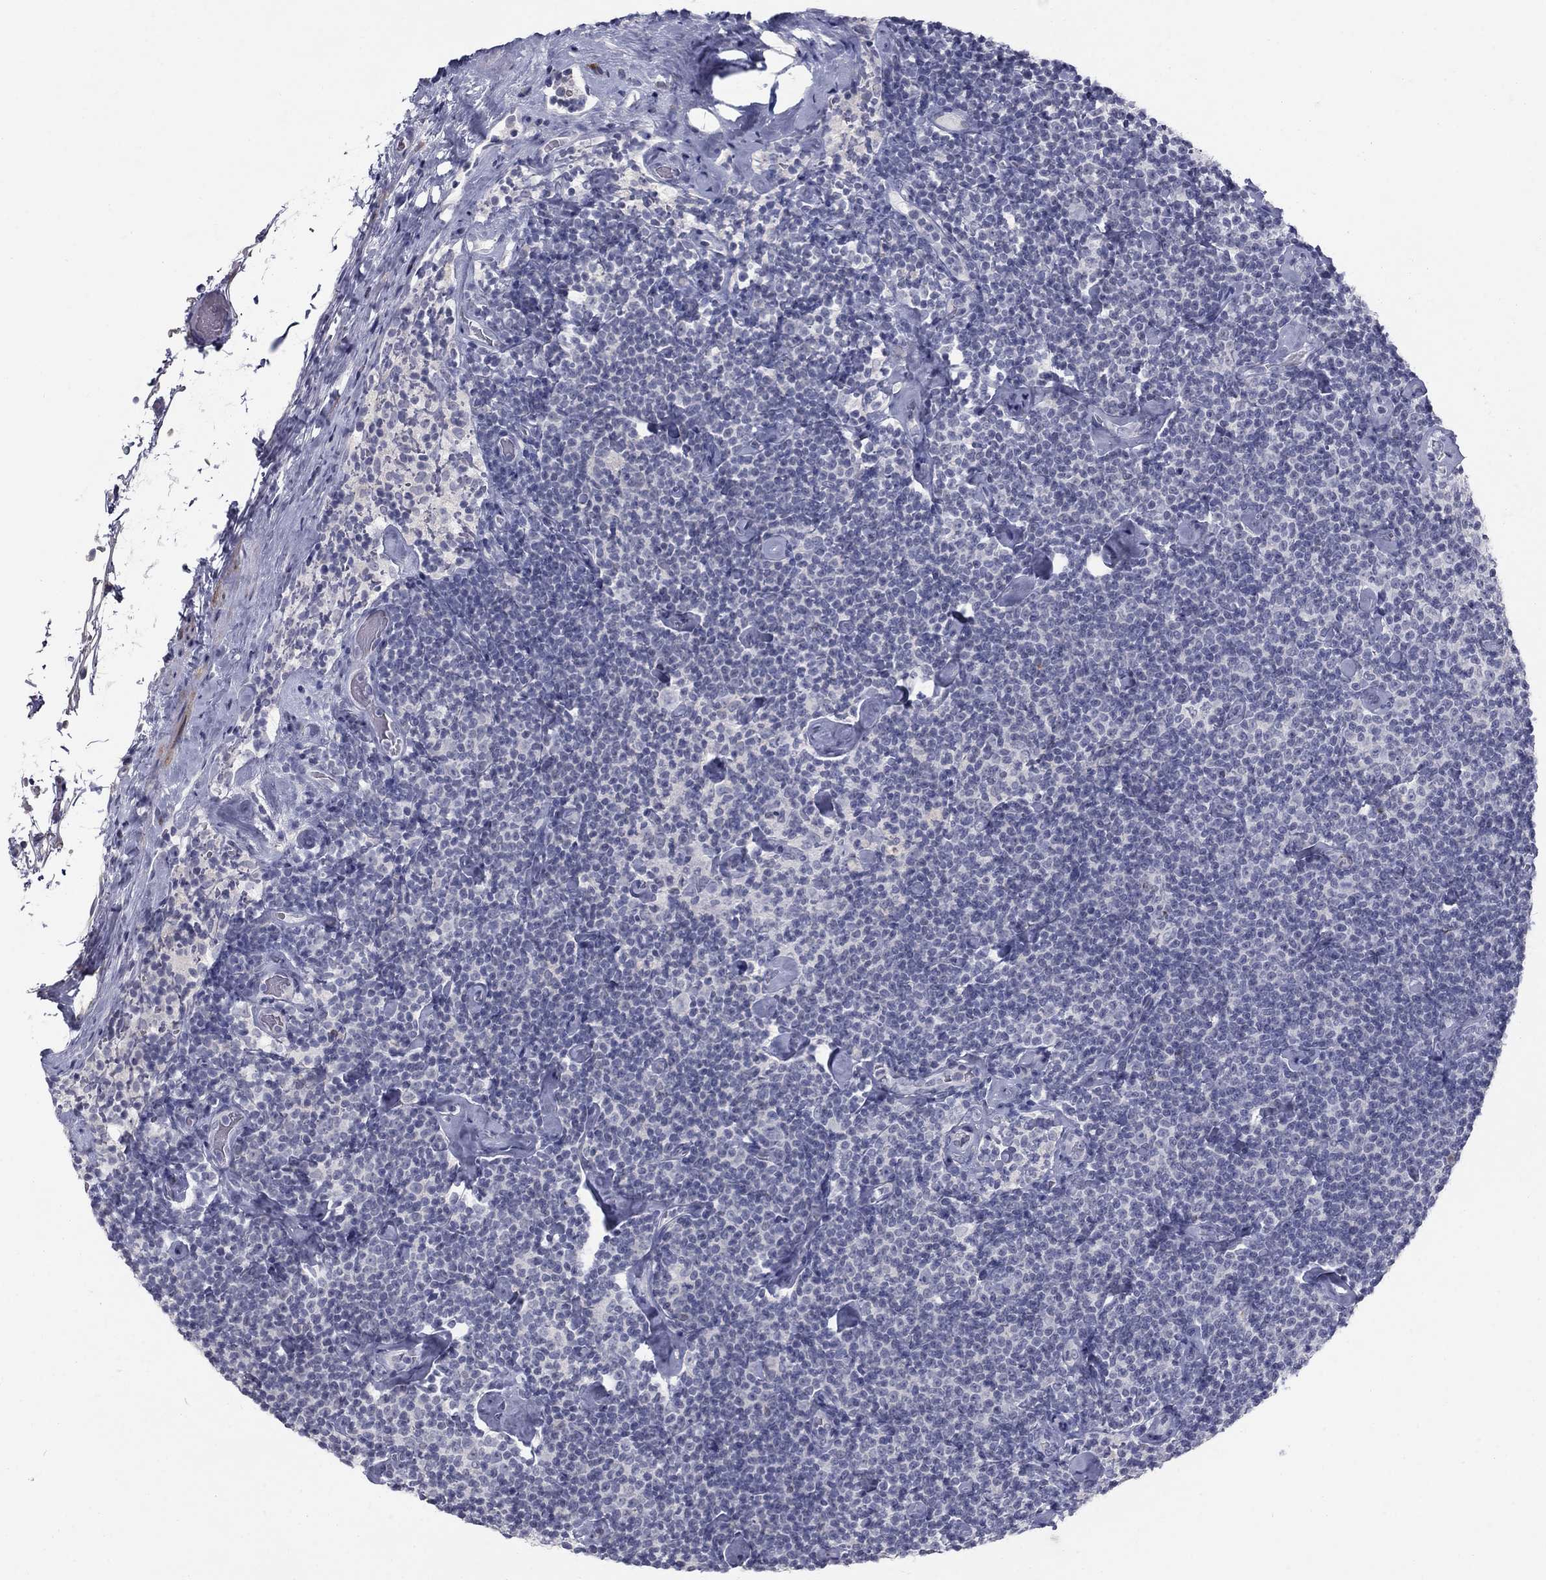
{"staining": {"intensity": "negative", "quantity": "none", "location": "none"}, "tissue": "lymphoma", "cell_type": "Tumor cells", "image_type": "cancer", "snomed": [{"axis": "morphology", "description": "Malignant lymphoma, non-Hodgkin's type, Low grade"}, {"axis": "topography", "description": "Lymph node"}], "caption": "There is no significant expression in tumor cells of lymphoma.", "gene": "NTRK2", "patient": {"sex": "male", "age": 81}}